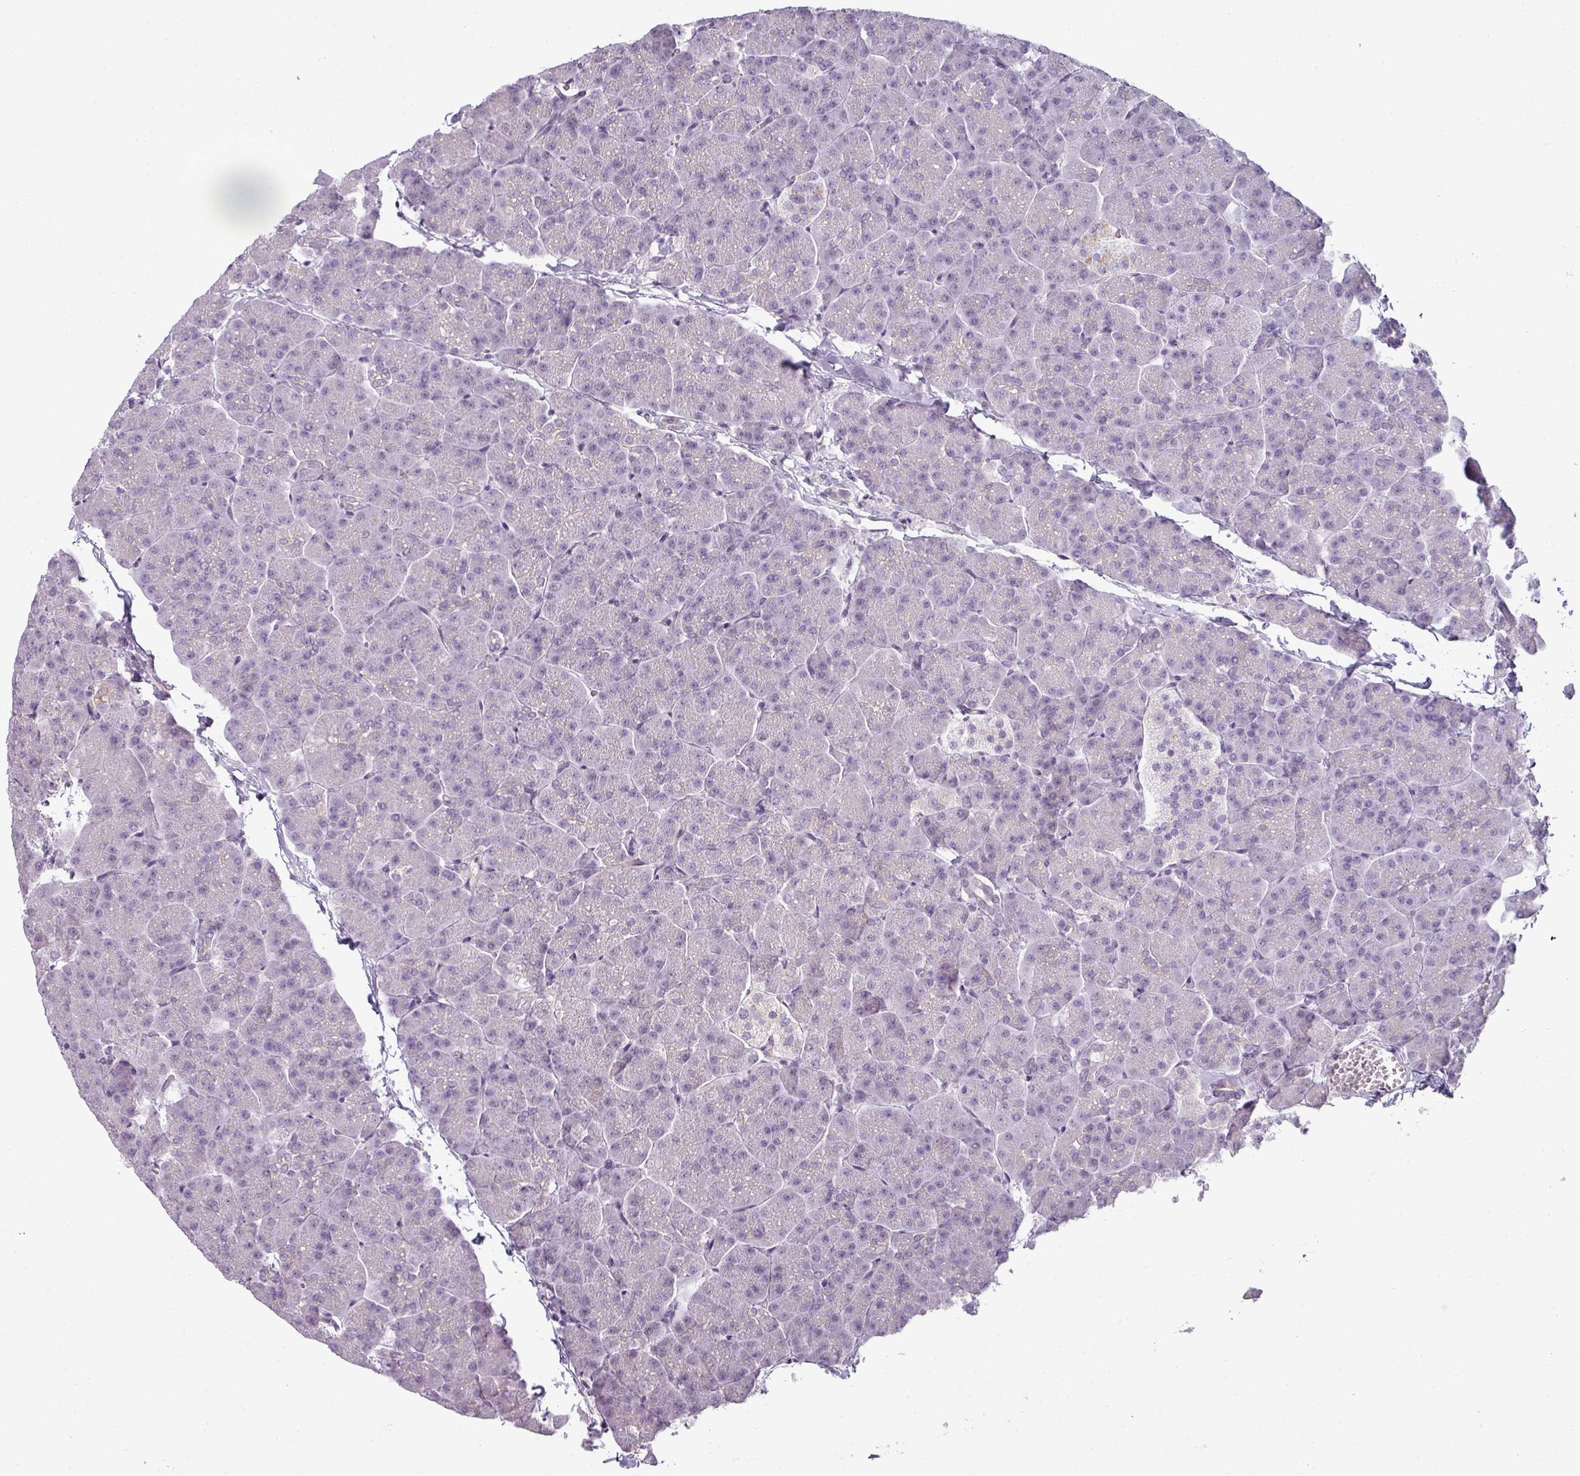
{"staining": {"intensity": "negative", "quantity": "none", "location": "none"}, "tissue": "pancreas", "cell_type": "Exocrine glandular cells", "image_type": "normal", "snomed": [{"axis": "morphology", "description": "Normal tissue, NOS"}, {"axis": "topography", "description": "Pancreas"}, {"axis": "topography", "description": "Peripheral nerve tissue"}], "caption": "Normal pancreas was stained to show a protein in brown. There is no significant staining in exocrine glandular cells.", "gene": "ASB1", "patient": {"sex": "male", "age": 54}}